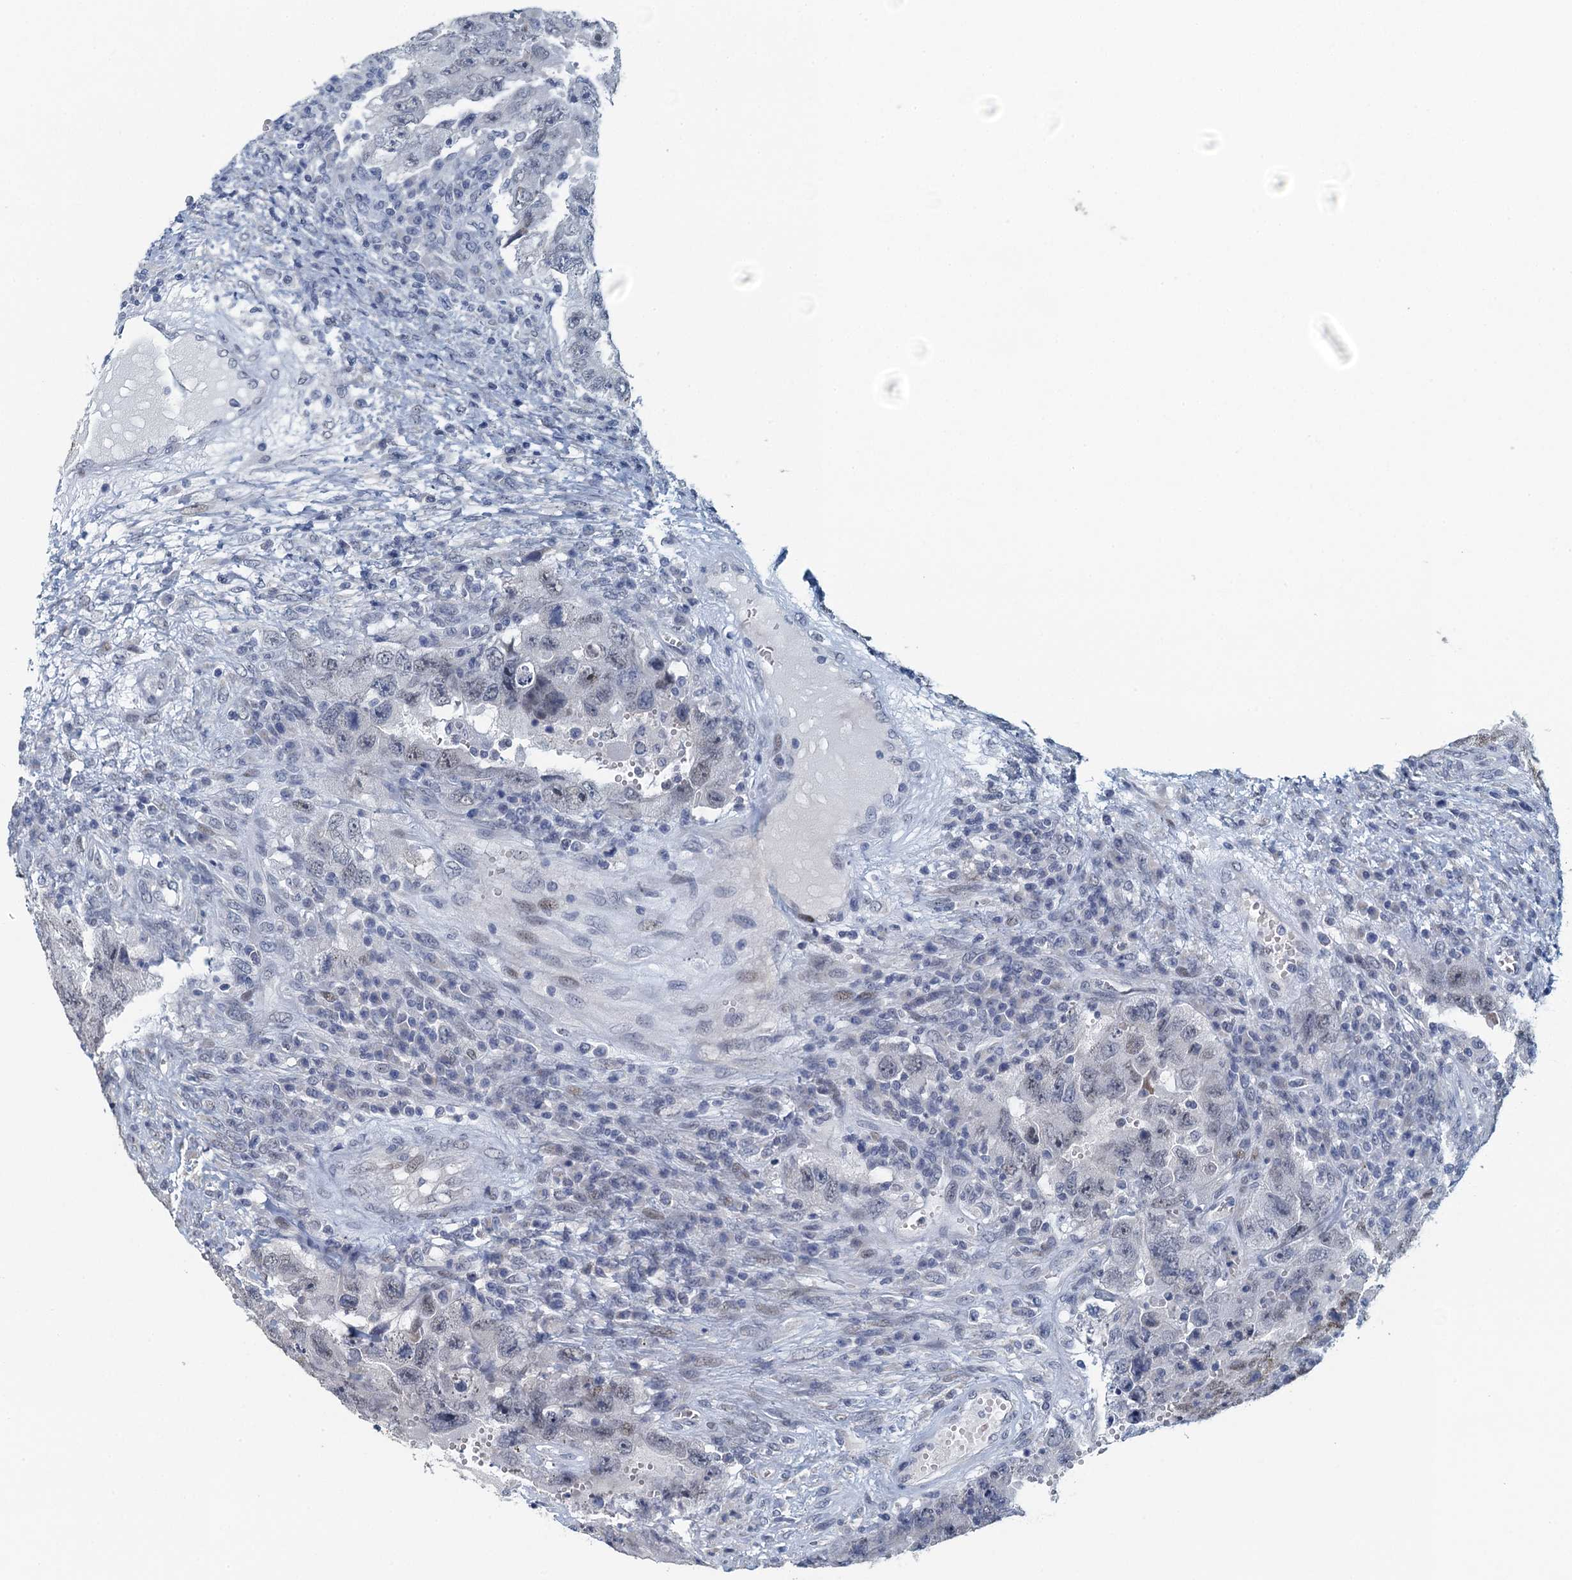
{"staining": {"intensity": "negative", "quantity": "none", "location": "none"}, "tissue": "testis cancer", "cell_type": "Tumor cells", "image_type": "cancer", "snomed": [{"axis": "morphology", "description": "Carcinoma, Embryonal, NOS"}, {"axis": "topography", "description": "Testis"}], "caption": "Photomicrograph shows no significant protein positivity in tumor cells of testis cancer (embryonal carcinoma).", "gene": "TTLL9", "patient": {"sex": "male", "age": 26}}